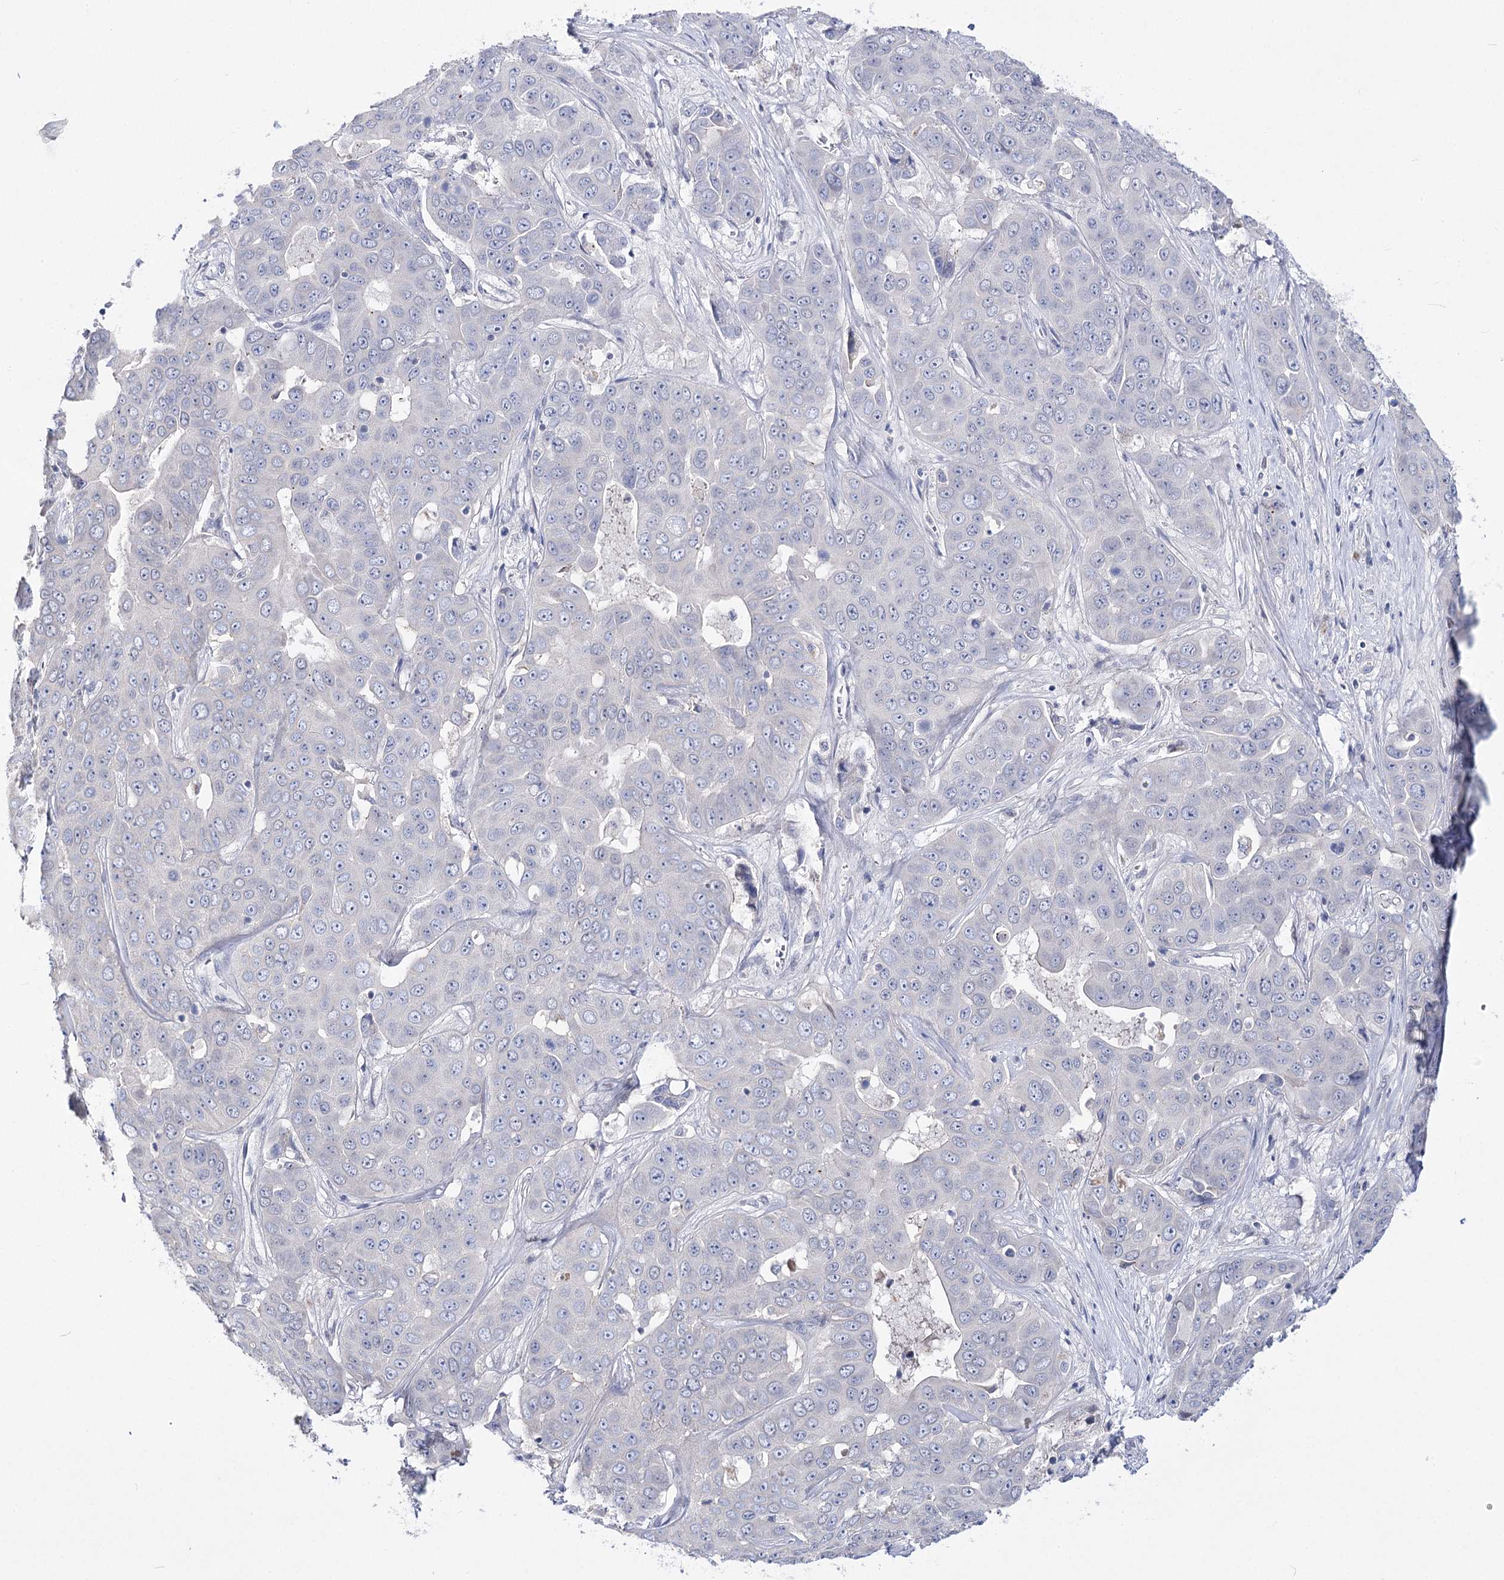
{"staining": {"intensity": "negative", "quantity": "none", "location": "none"}, "tissue": "liver cancer", "cell_type": "Tumor cells", "image_type": "cancer", "snomed": [{"axis": "morphology", "description": "Cholangiocarcinoma"}, {"axis": "topography", "description": "Liver"}], "caption": "Immunohistochemistry photomicrograph of neoplastic tissue: cholangiocarcinoma (liver) stained with DAB displays no significant protein expression in tumor cells.", "gene": "ATP10B", "patient": {"sex": "female", "age": 52}}